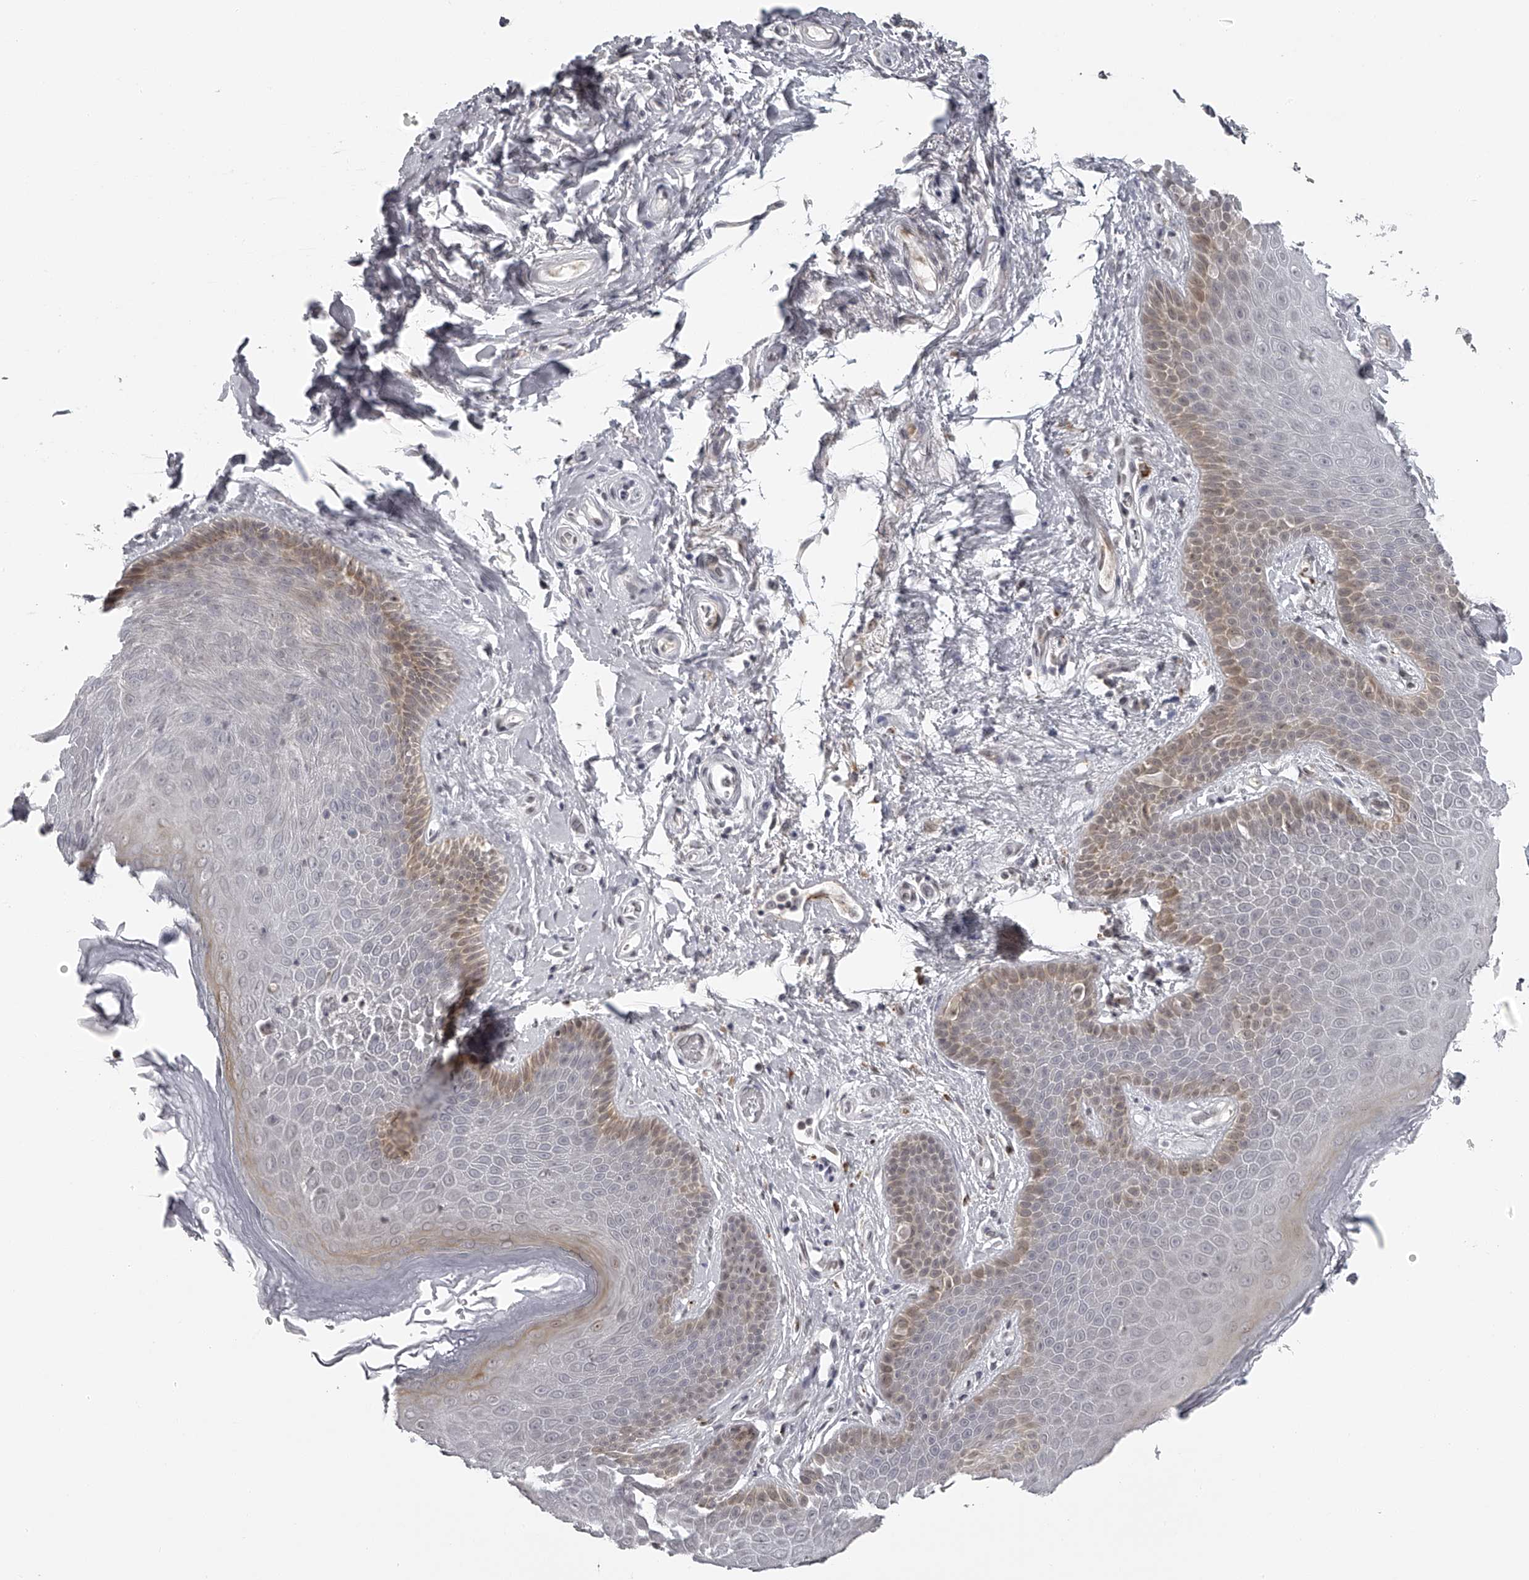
{"staining": {"intensity": "weak", "quantity": "25%-75%", "location": "cytoplasmic/membranous"}, "tissue": "skin", "cell_type": "Epidermal cells", "image_type": "normal", "snomed": [{"axis": "morphology", "description": "Normal tissue, NOS"}, {"axis": "topography", "description": "Anal"}], "caption": "The immunohistochemical stain shows weak cytoplasmic/membranous staining in epidermal cells of benign skin. Nuclei are stained in blue.", "gene": "RNF220", "patient": {"sex": "male", "age": 74}}